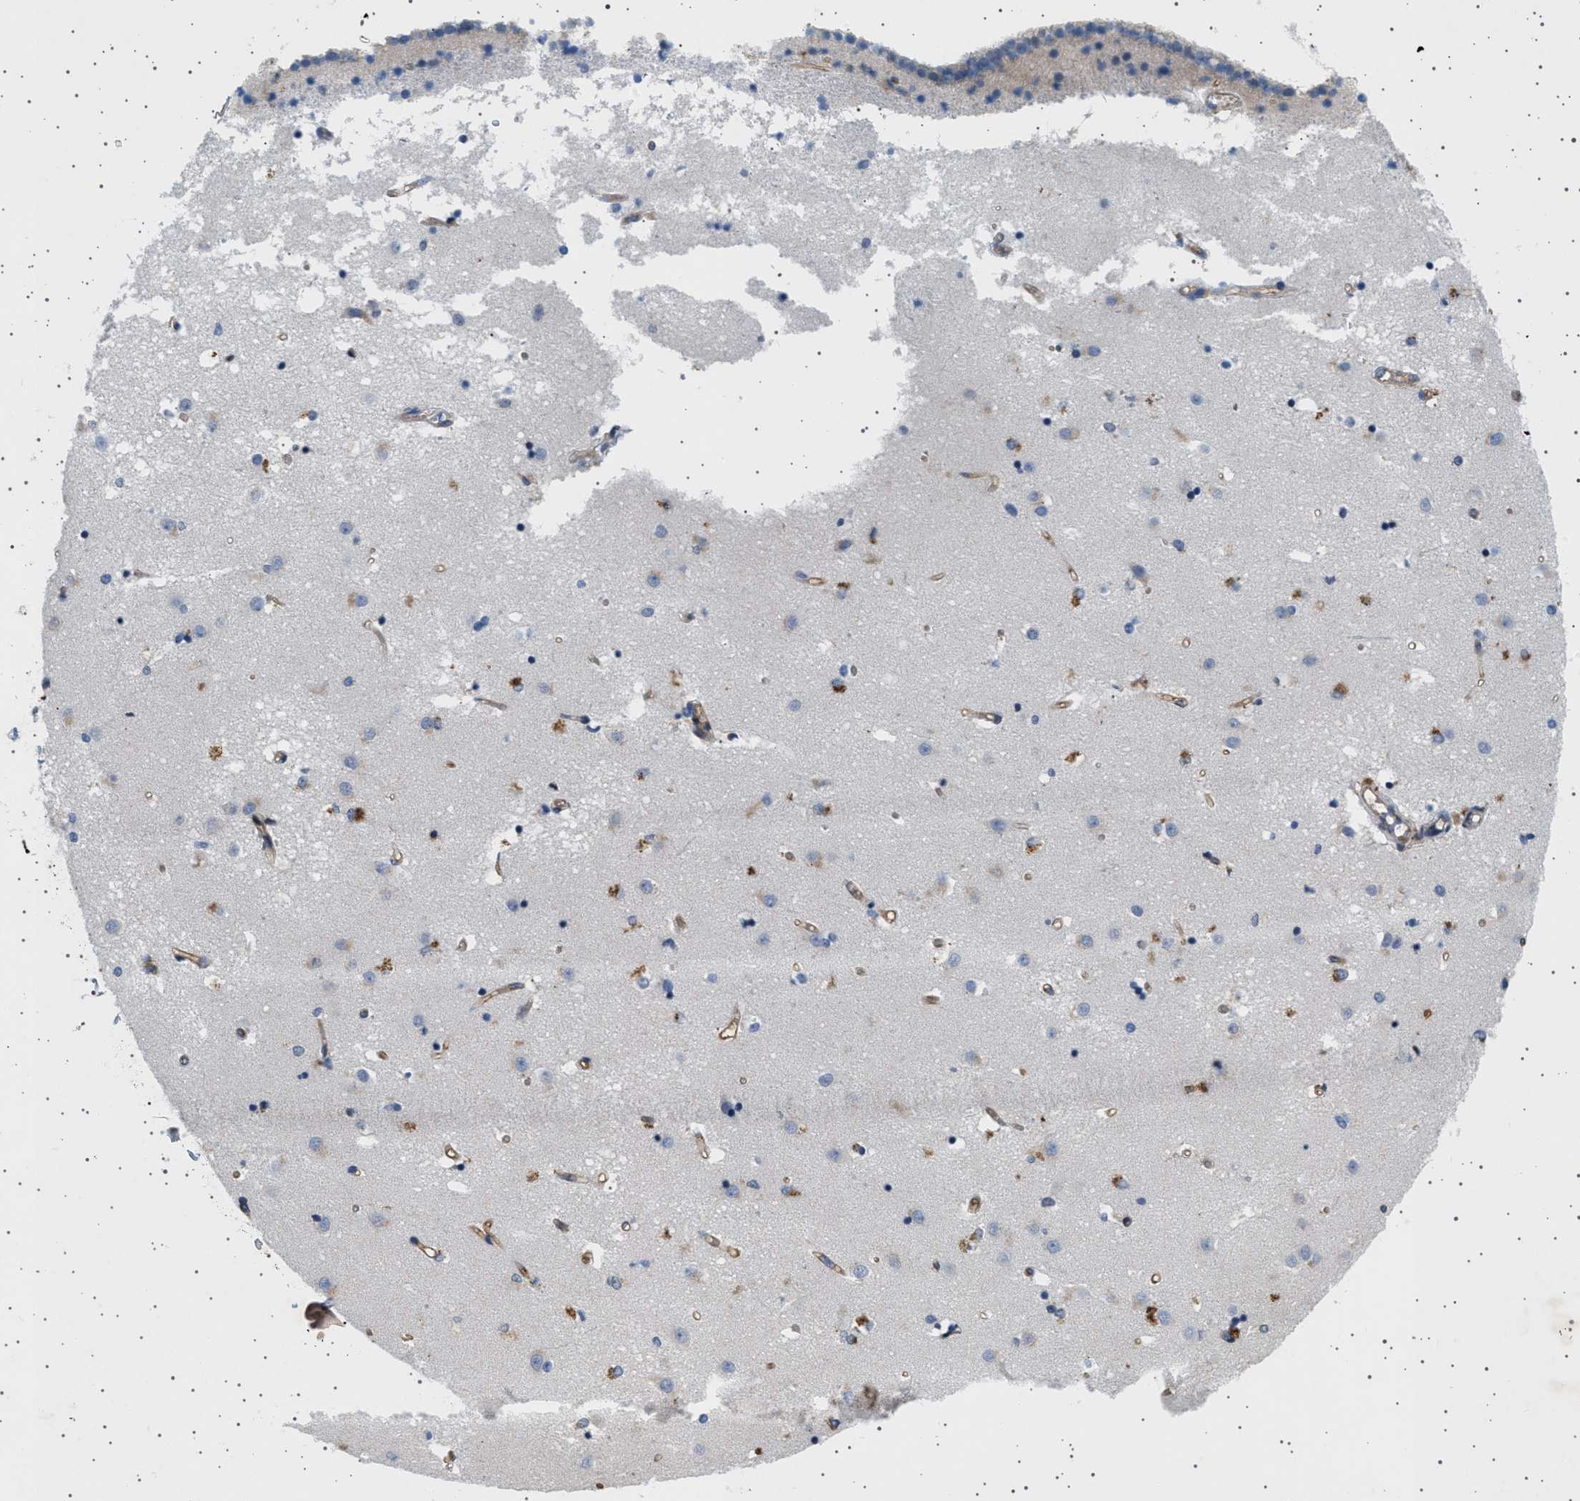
{"staining": {"intensity": "moderate", "quantity": "<25%", "location": "cytoplasmic/membranous"}, "tissue": "caudate", "cell_type": "Glial cells", "image_type": "normal", "snomed": [{"axis": "morphology", "description": "Normal tissue, NOS"}, {"axis": "topography", "description": "Lateral ventricle wall"}], "caption": "High-power microscopy captured an IHC photomicrograph of benign caudate, revealing moderate cytoplasmic/membranous expression in about <25% of glial cells.", "gene": "PLPP6", "patient": {"sex": "male", "age": 45}}